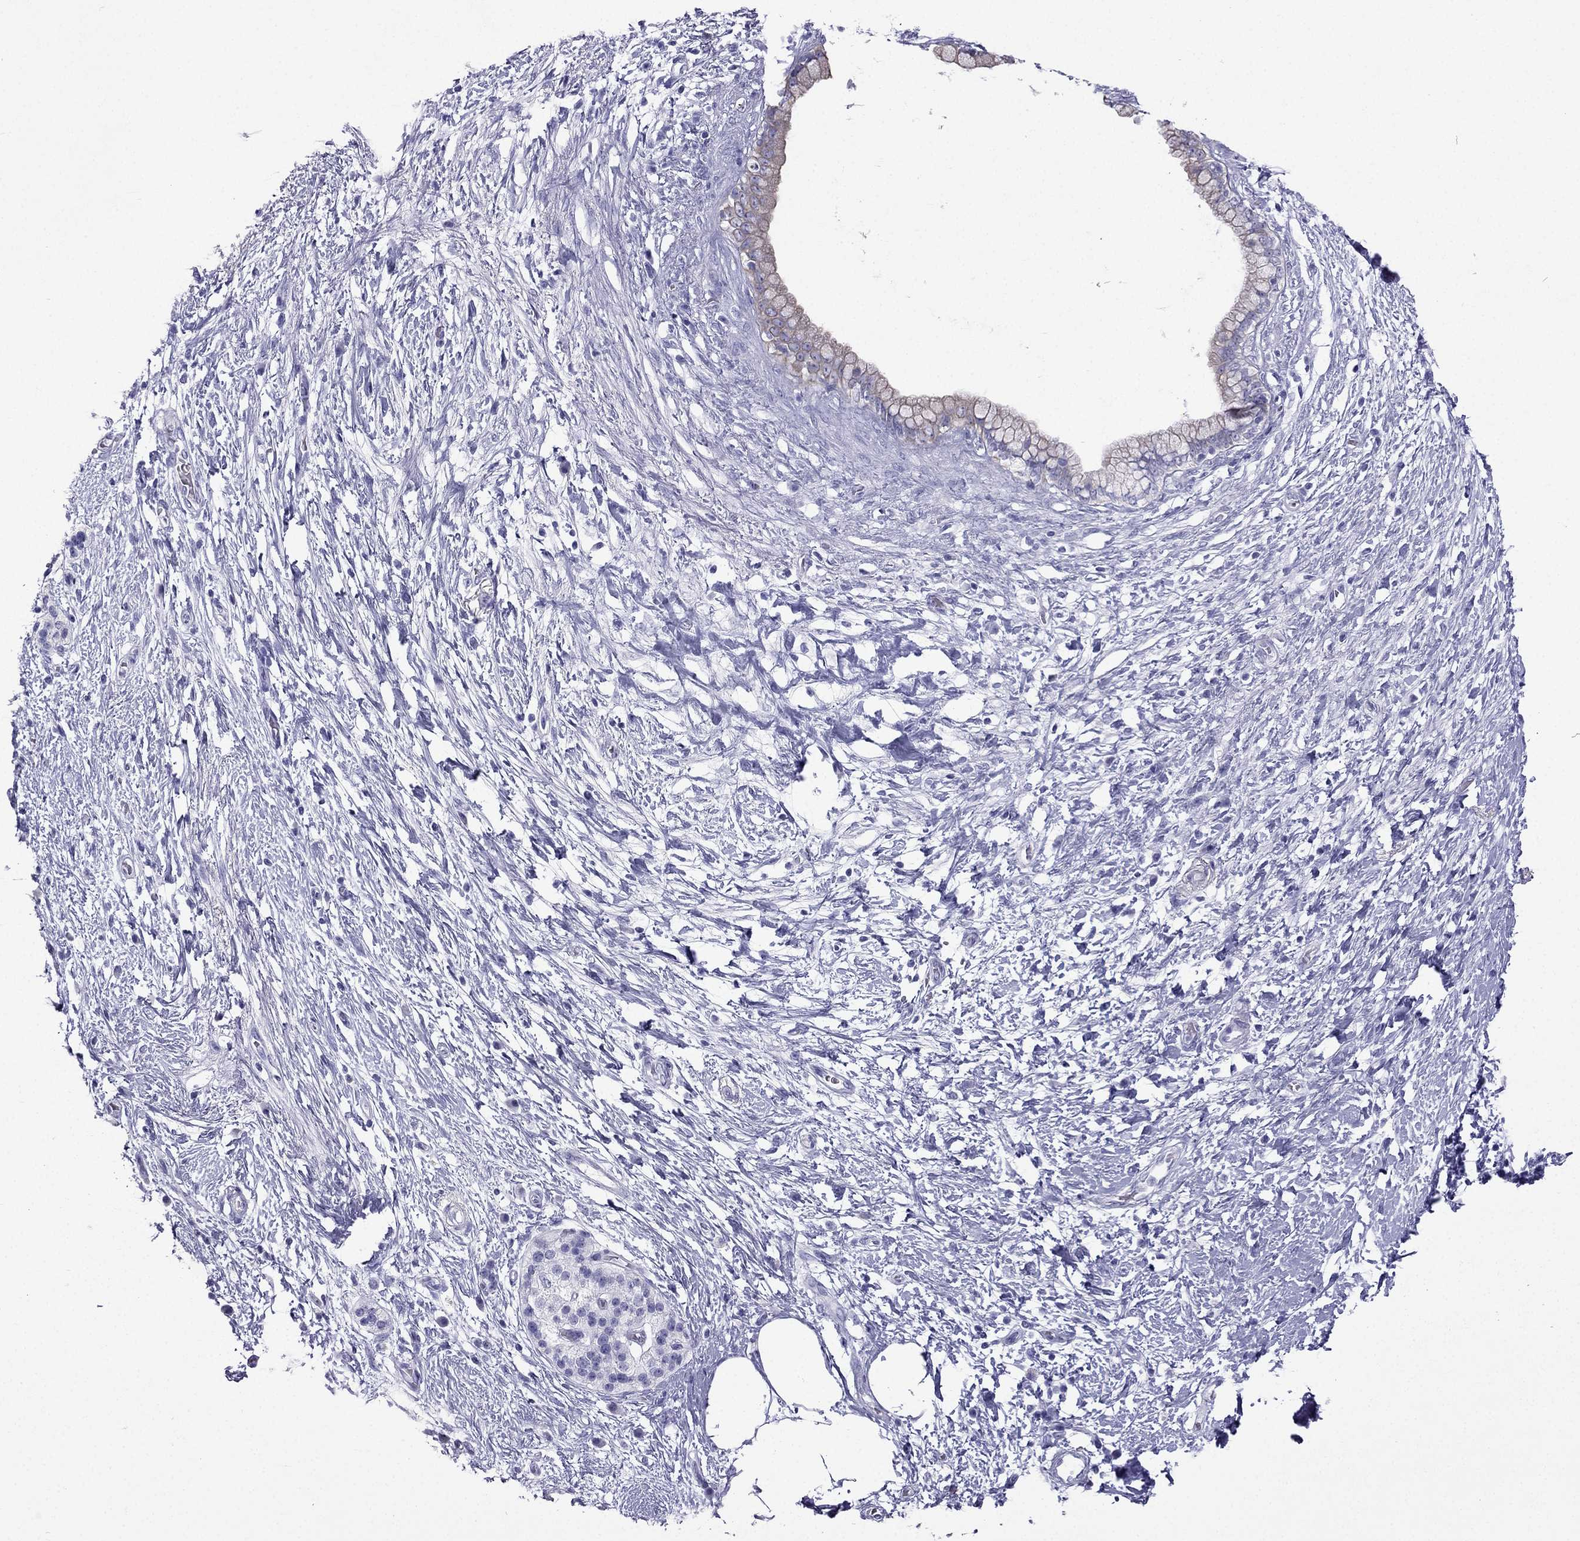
{"staining": {"intensity": "weak", "quantity": "<25%", "location": "cytoplasmic/membranous"}, "tissue": "pancreatic cancer", "cell_type": "Tumor cells", "image_type": "cancer", "snomed": [{"axis": "morphology", "description": "Adenocarcinoma, NOS"}, {"axis": "topography", "description": "Pancreas"}], "caption": "Immunohistochemistry (IHC) histopathology image of neoplastic tissue: human pancreatic cancer (adenocarcinoma) stained with DAB (3,3'-diaminobenzidine) exhibits no significant protein positivity in tumor cells.", "gene": "GJA8", "patient": {"sex": "female", "age": 72}}